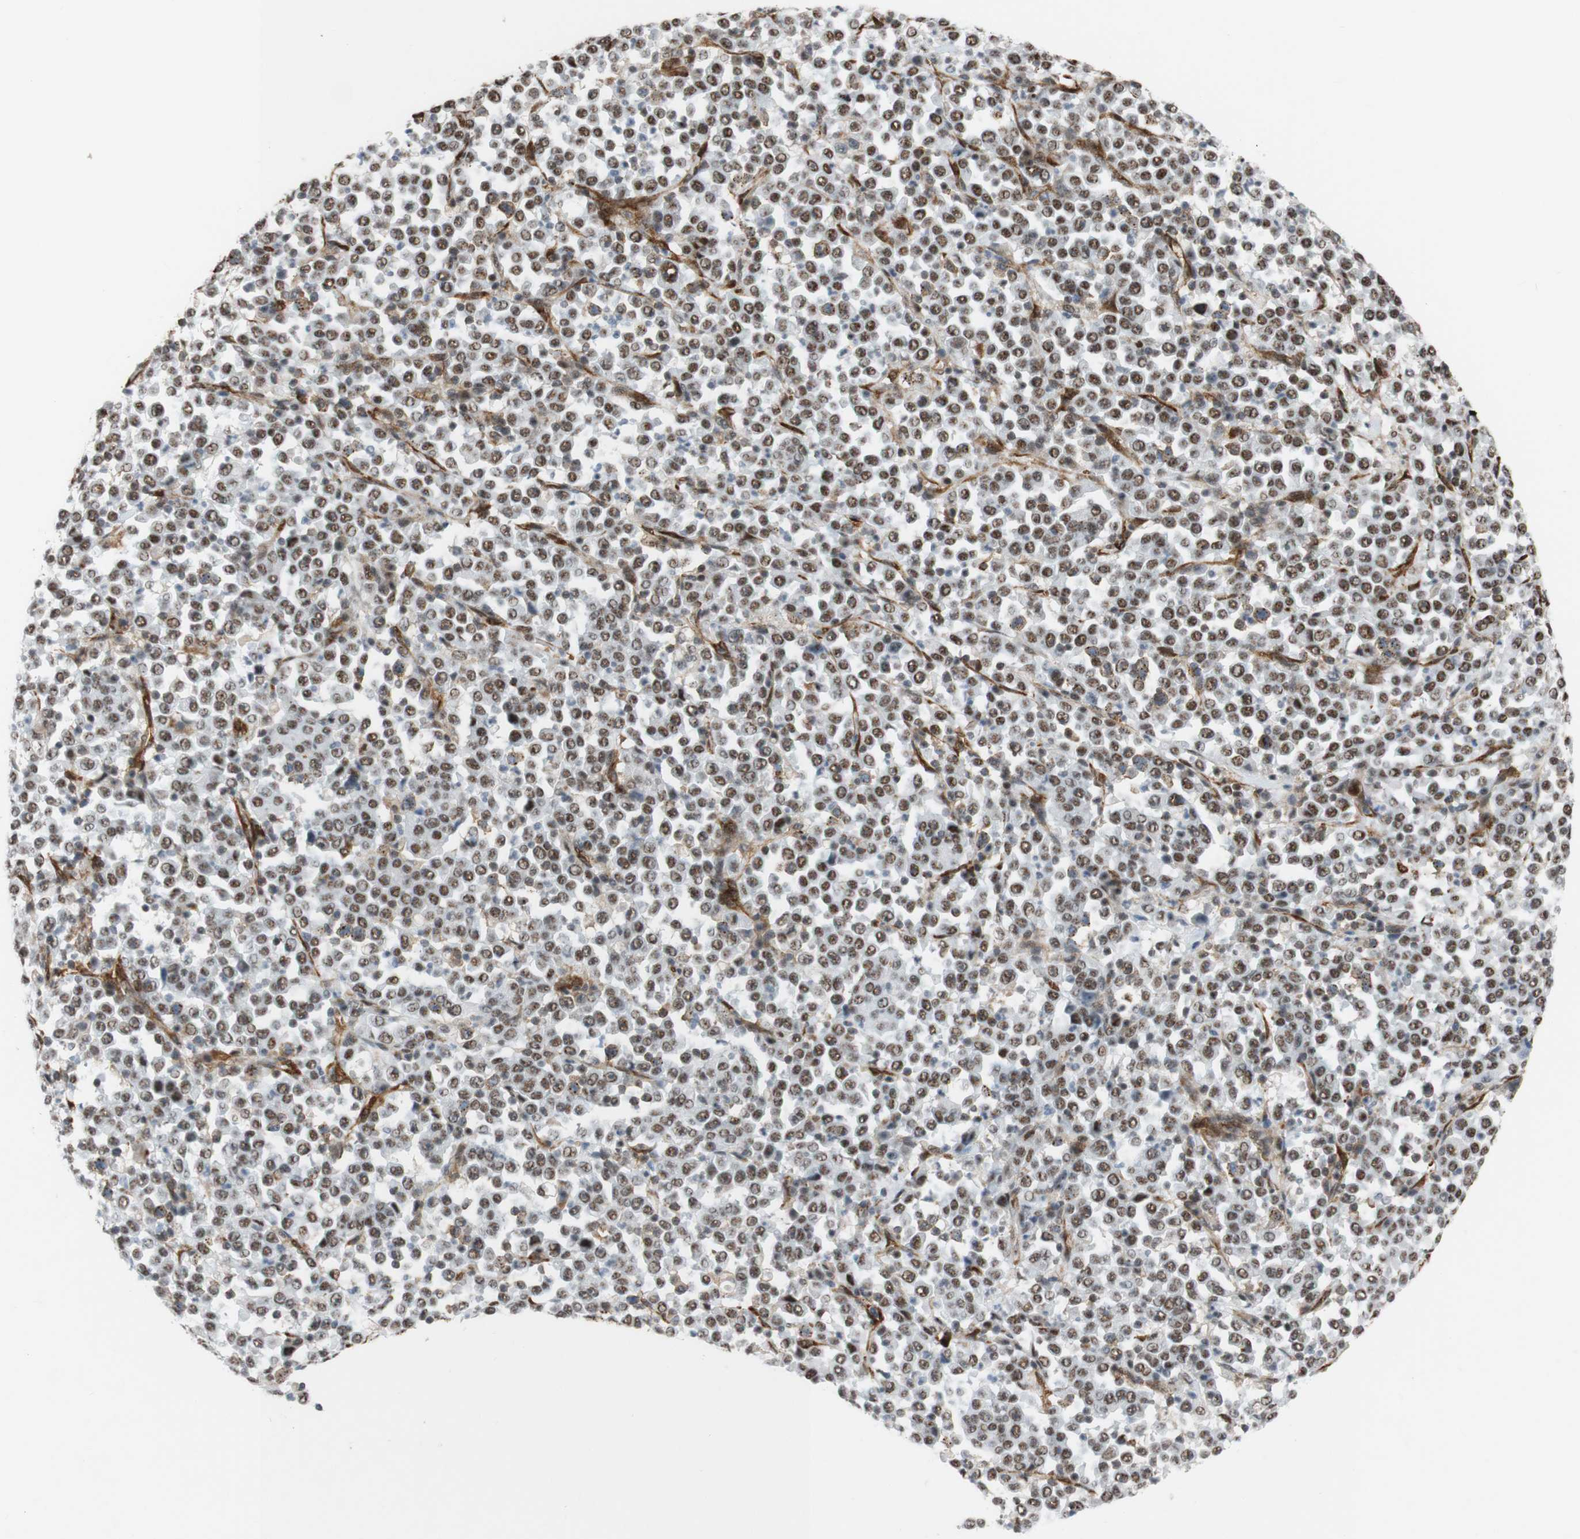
{"staining": {"intensity": "strong", "quantity": ">75%", "location": "nuclear"}, "tissue": "stomach cancer", "cell_type": "Tumor cells", "image_type": "cancer", "snomed": [{"axis": "morphology", "description": "Normal tissue, NOS"}, {"axis": "morphology", "description": "Adenocarcinoma, NOS"}, {"axis": "topography", "description": "Stomach, upper"}, {"axis": "topography", "description": "Stomach"}], "caption": "Strong nuclear positivity is appreciated in about >75% of tumor cells in adenocarcinoma (stomach).", "gene": "SAP18", "patient": {"sex": "male", "age": 59}}